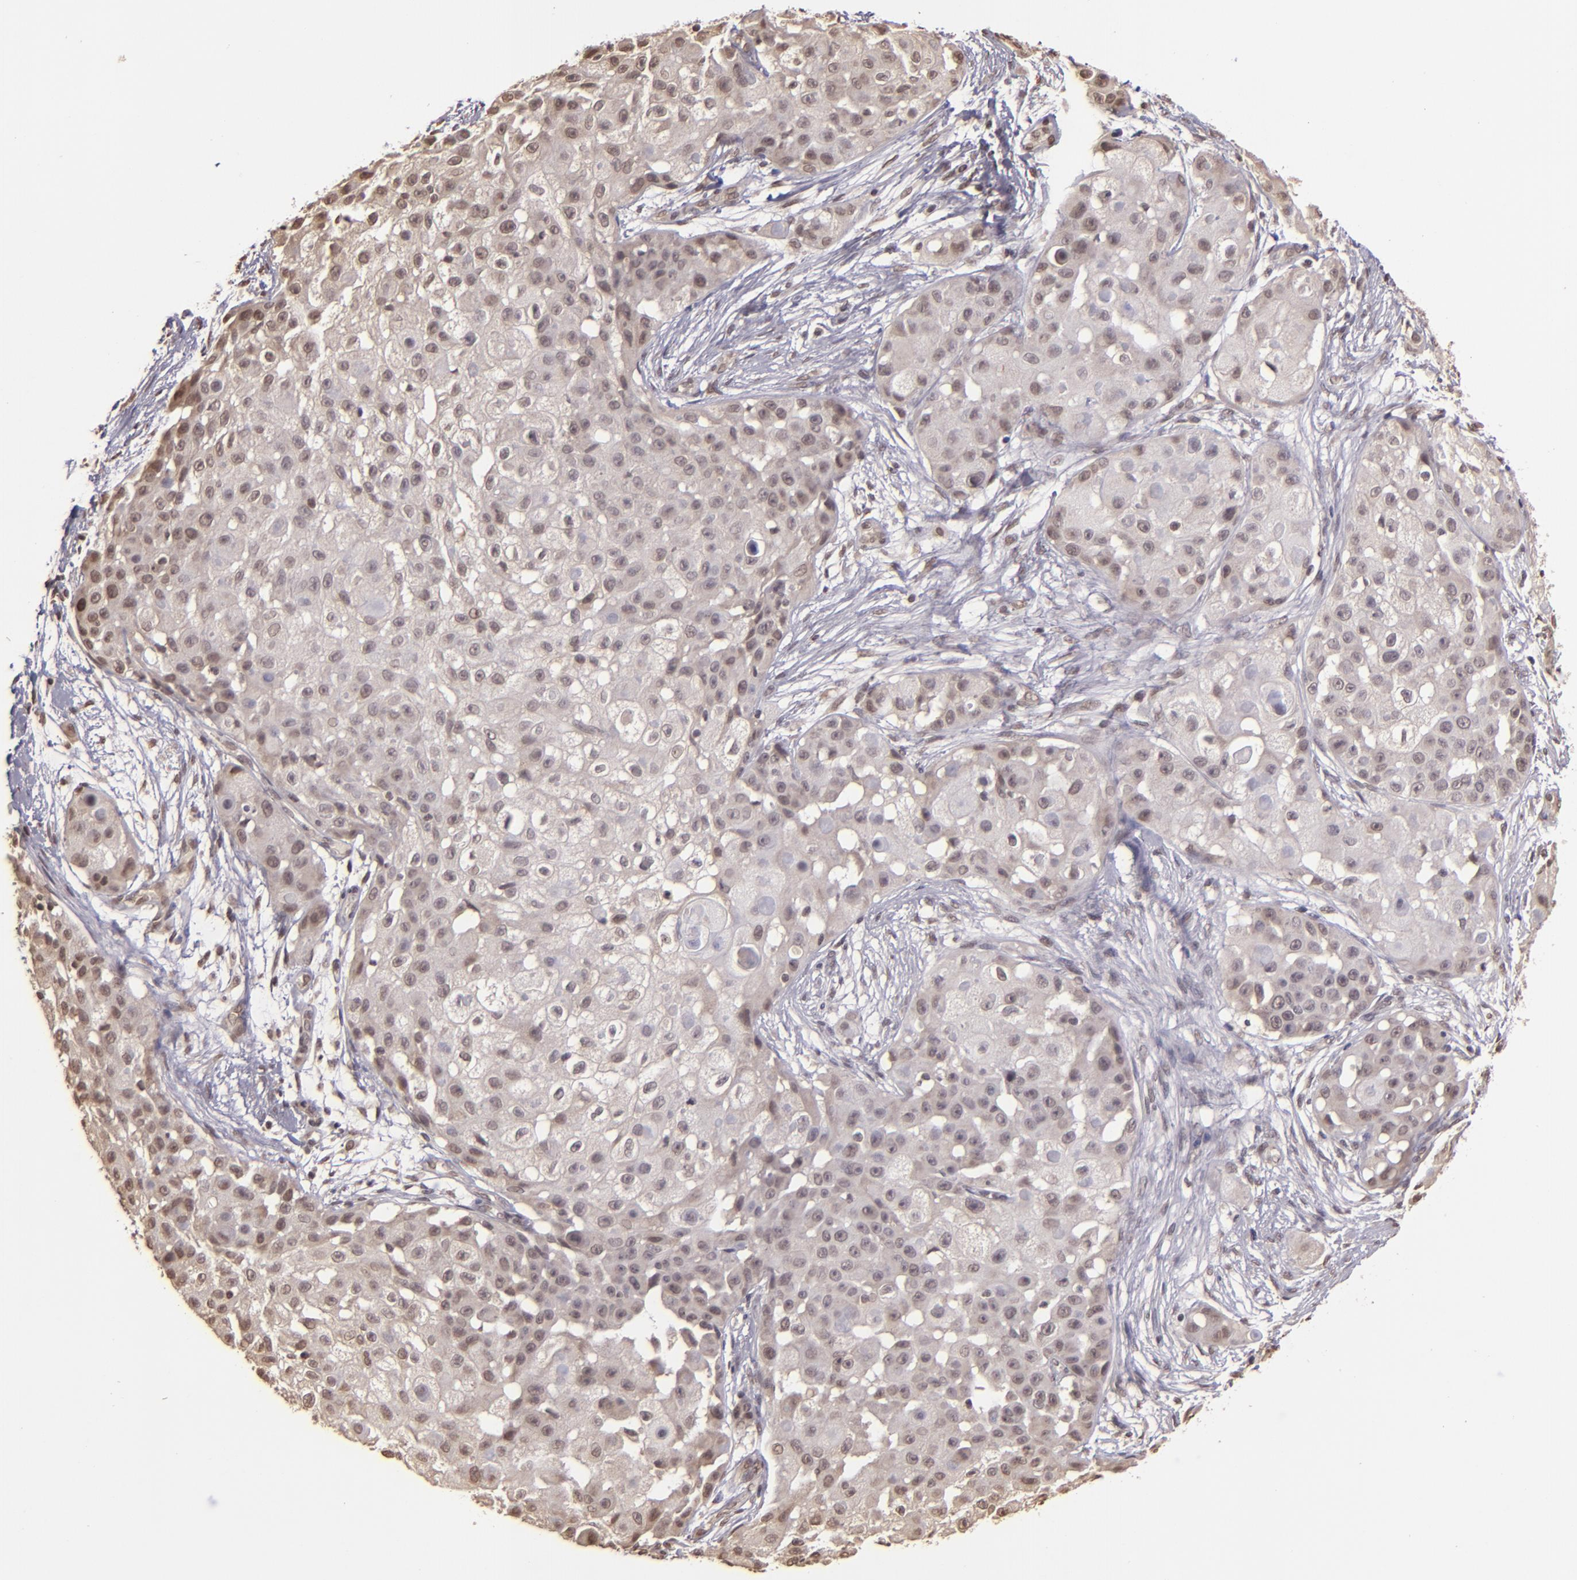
{"staining": {"intensity": "negative", "quantity": "none", "location": "none"}, "tissue": "skin cancer", "cell_type": "Tumor cells", "image_type": "cancer", "snomed": [{"axis": "morphology", "description": "Squamous cell carcinoma, NOS"}, {"axis": "topography", "description": "Skin"}], "caption": "A high-resolution photomicrograph shows immunohistochemistry (IHC) staining of skin cancer, which displays no significant staining in tumor cells.", "gene": "CUL1", "patient": {"sex": "female", "age": 57}}